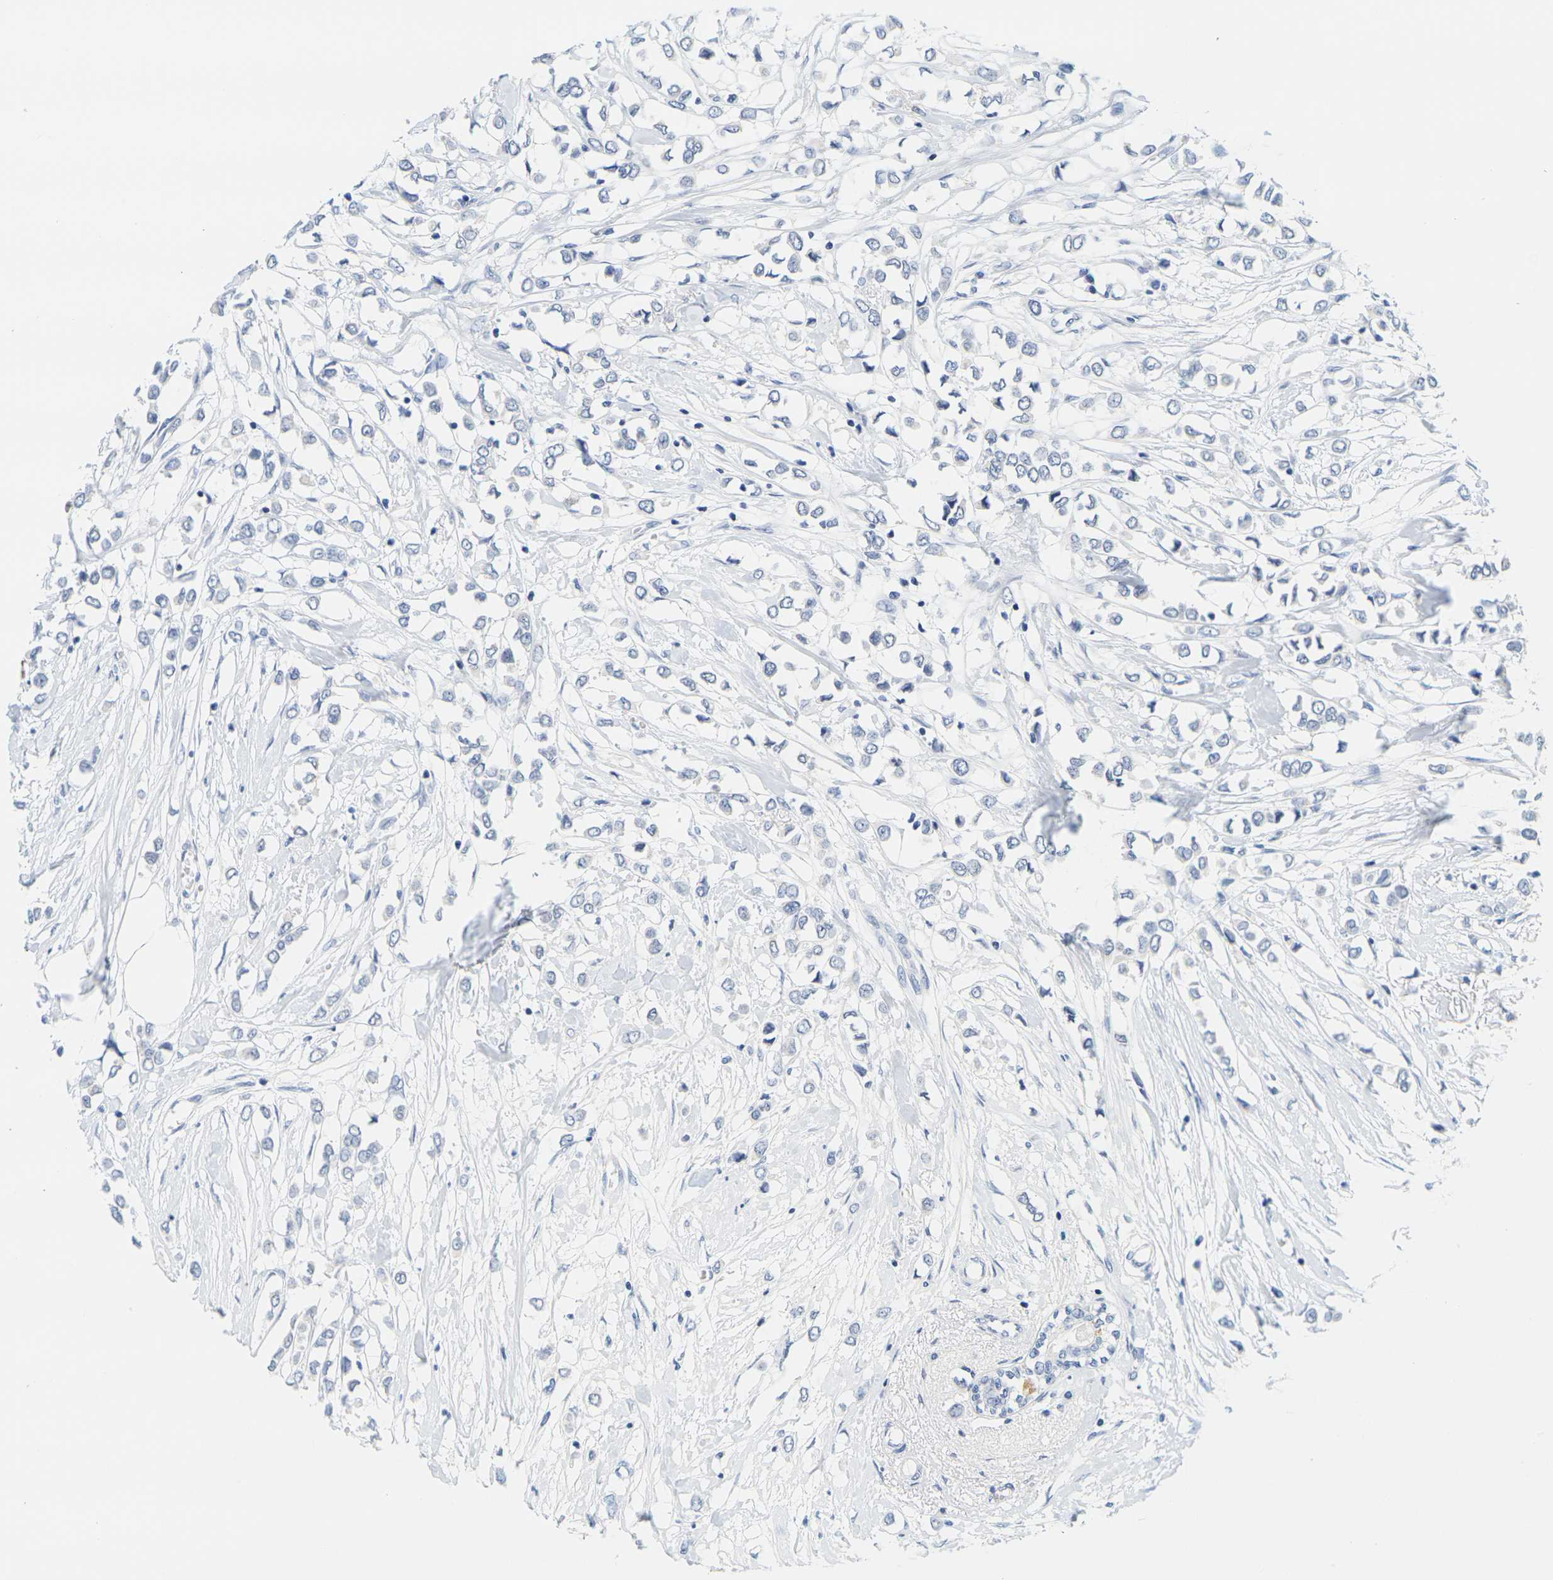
{"staining": {"intensity": "negative", "quantity": "none", "location": "none"}, "tissue": "breast cancer", "cell_type": "Tumor cells", "image_type": "cancer", "snomed": [{"axis": "morphology", "description": "Lobular carcinoma"}, {"axis": "topography", "description": "Breast"}], "caption": "Lobular carcinoma (breast) stained for a protein using immunohistochemistry demonstrates no positivity tumor cells.", "gene": "HLA-DOB", "patient": {"sex": "female", "age": 51}}